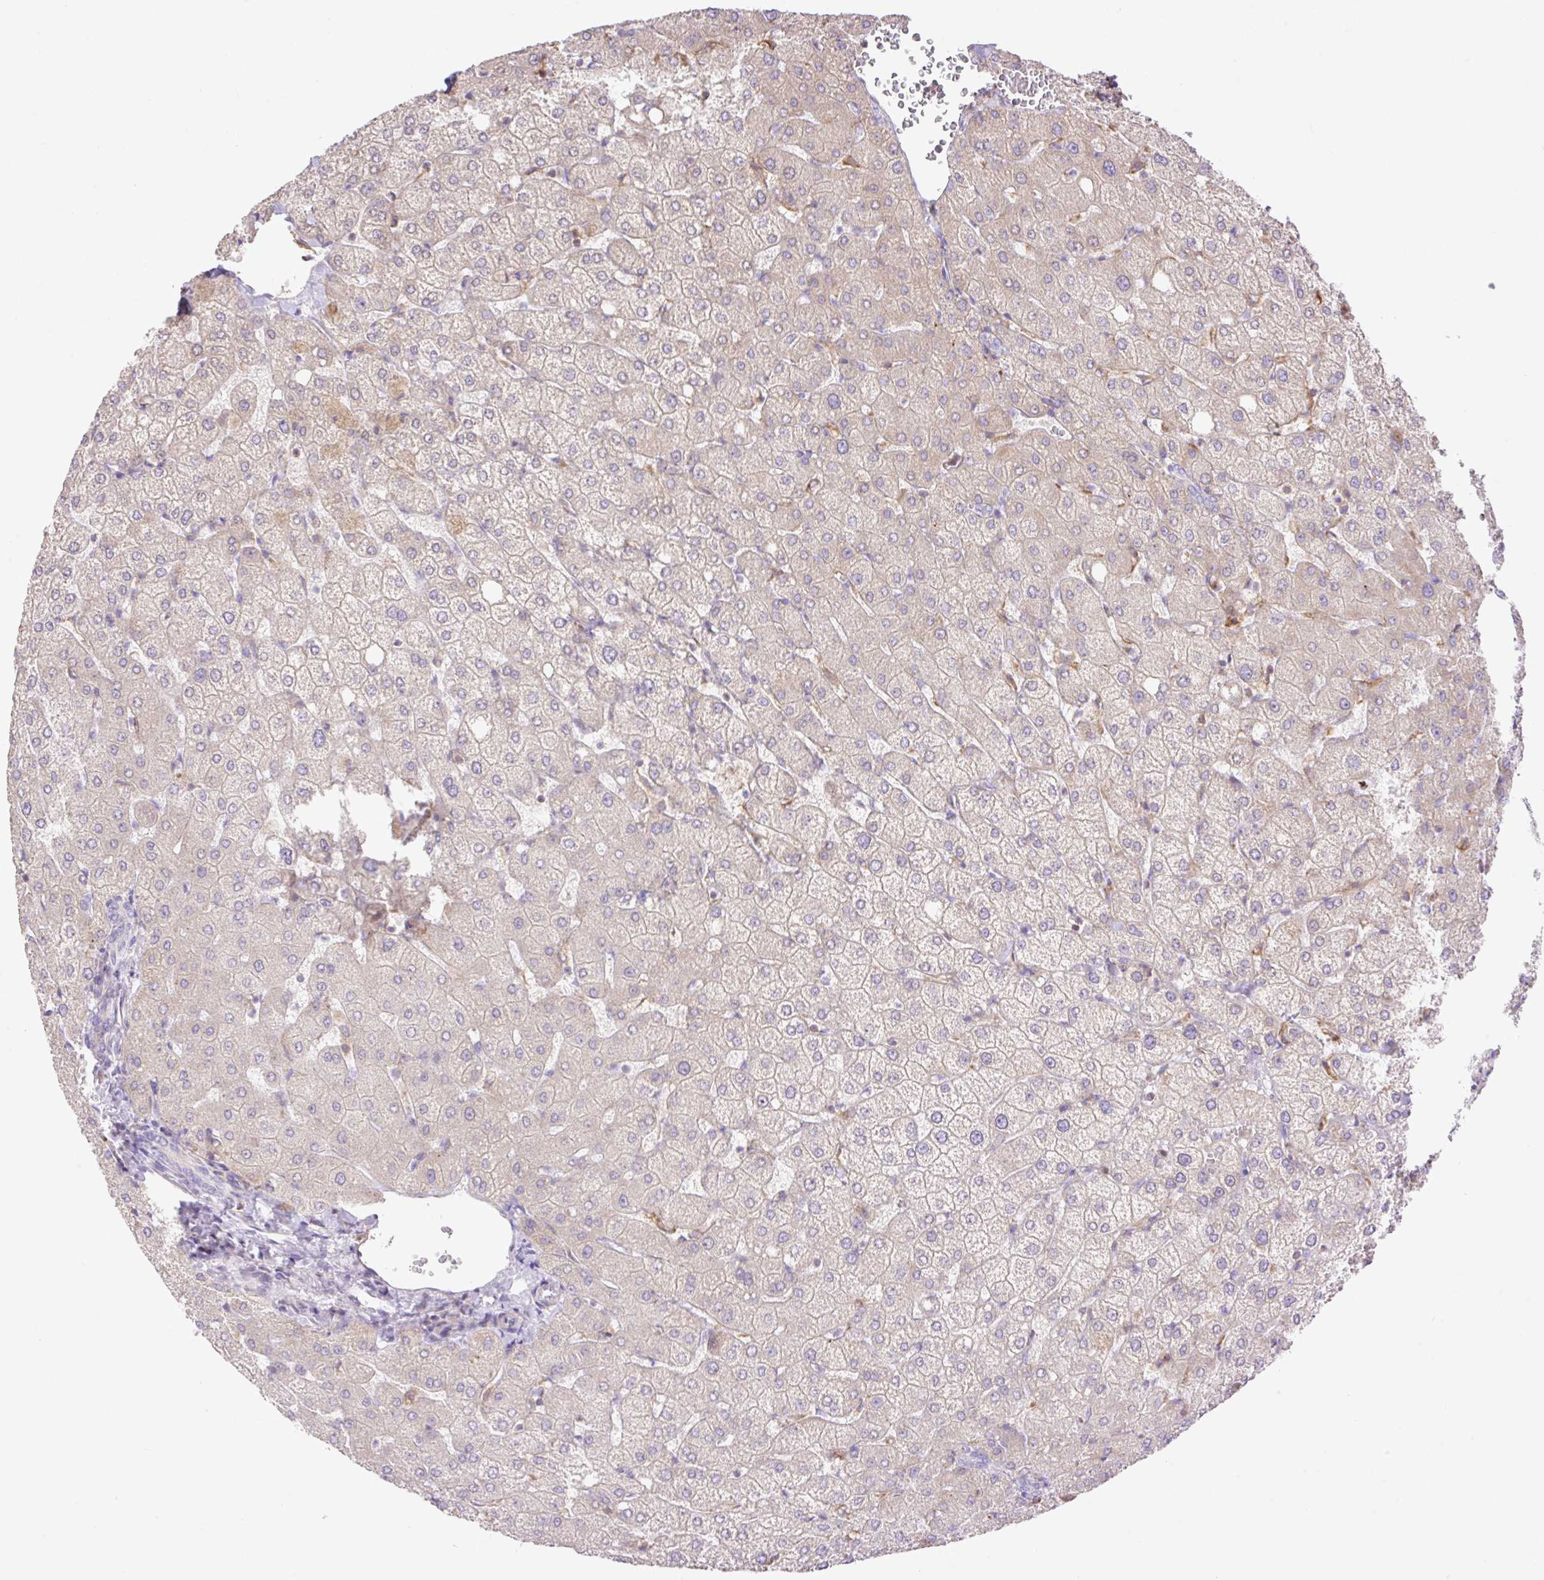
{"staining": {"intensity": "negative", "quantity": "none", "location": "none"}, "tissue": "liver", "cell_type": "Cholangiocytes", "image_type": "normal", "snomed": [{"axis": "morphology", "description": "Normal tissue, NOS"}, {"axis": "topography", "description": "Liver"}], "caption": "This is an immunohistochemistry micrograph of benign human liver. There is no staining in cholangiocytes.", "gene": "VPS25", "patient": {"sex": "female", "age": 54}}